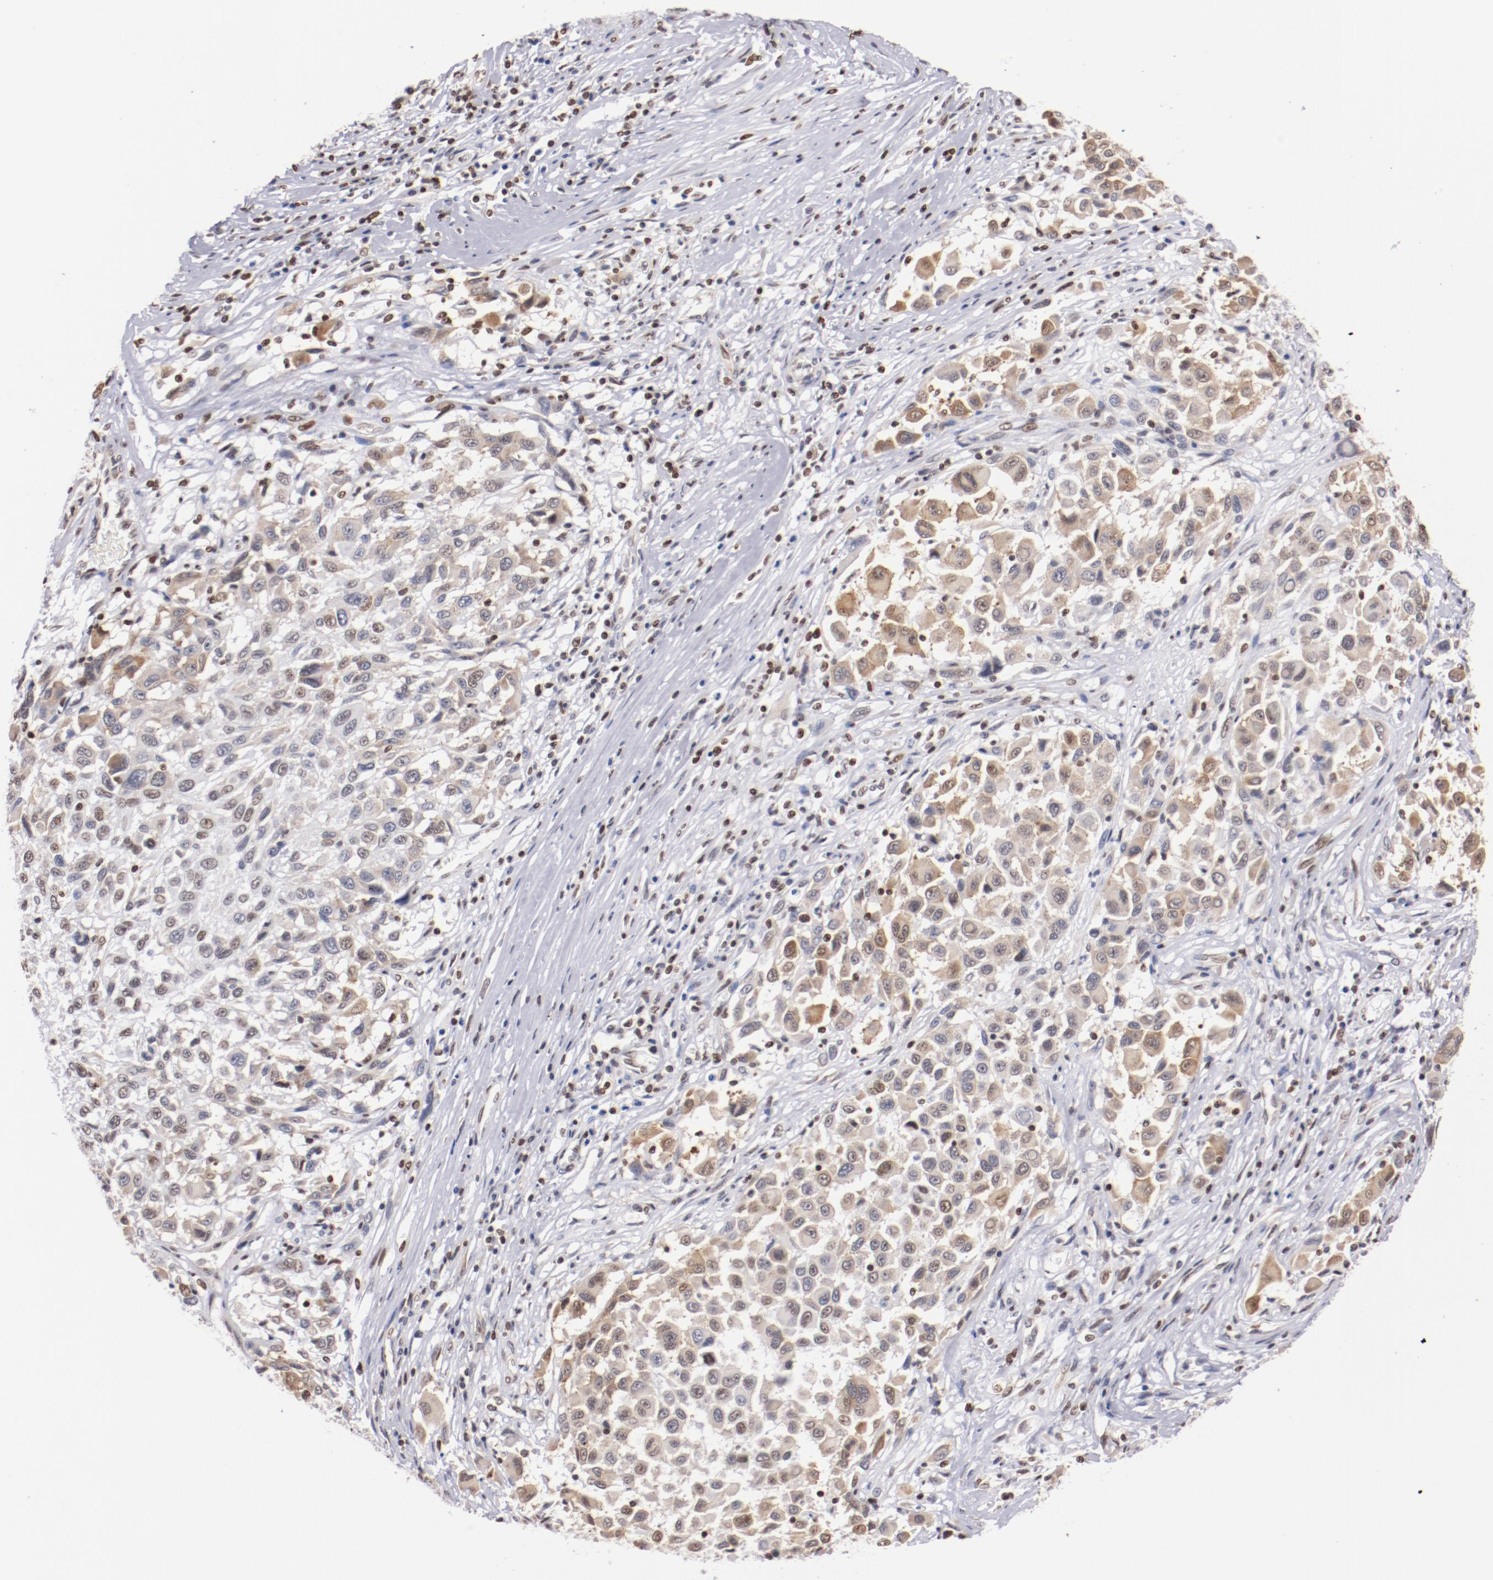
{"staining": {"intensity": "weak", "quantity": "25%-75%", "location": "nuclear"}, "tissue": "melanoma", "cell_type": "Tumor cells", "image_type": "cancer", "snomed": [{"axis": "morphology", "description": "Malignant melanoma, Metastatic site"}, {"axis": "topography", "description": "Lymph node"}], "caption": "Immunohistochemical staining of melanoma exhibits low levels of weak nuclear protein positivity in about 25%-75% of tumor cells.", "gene": "IFI16", "patient": {"sex": "male", "age": 61}}